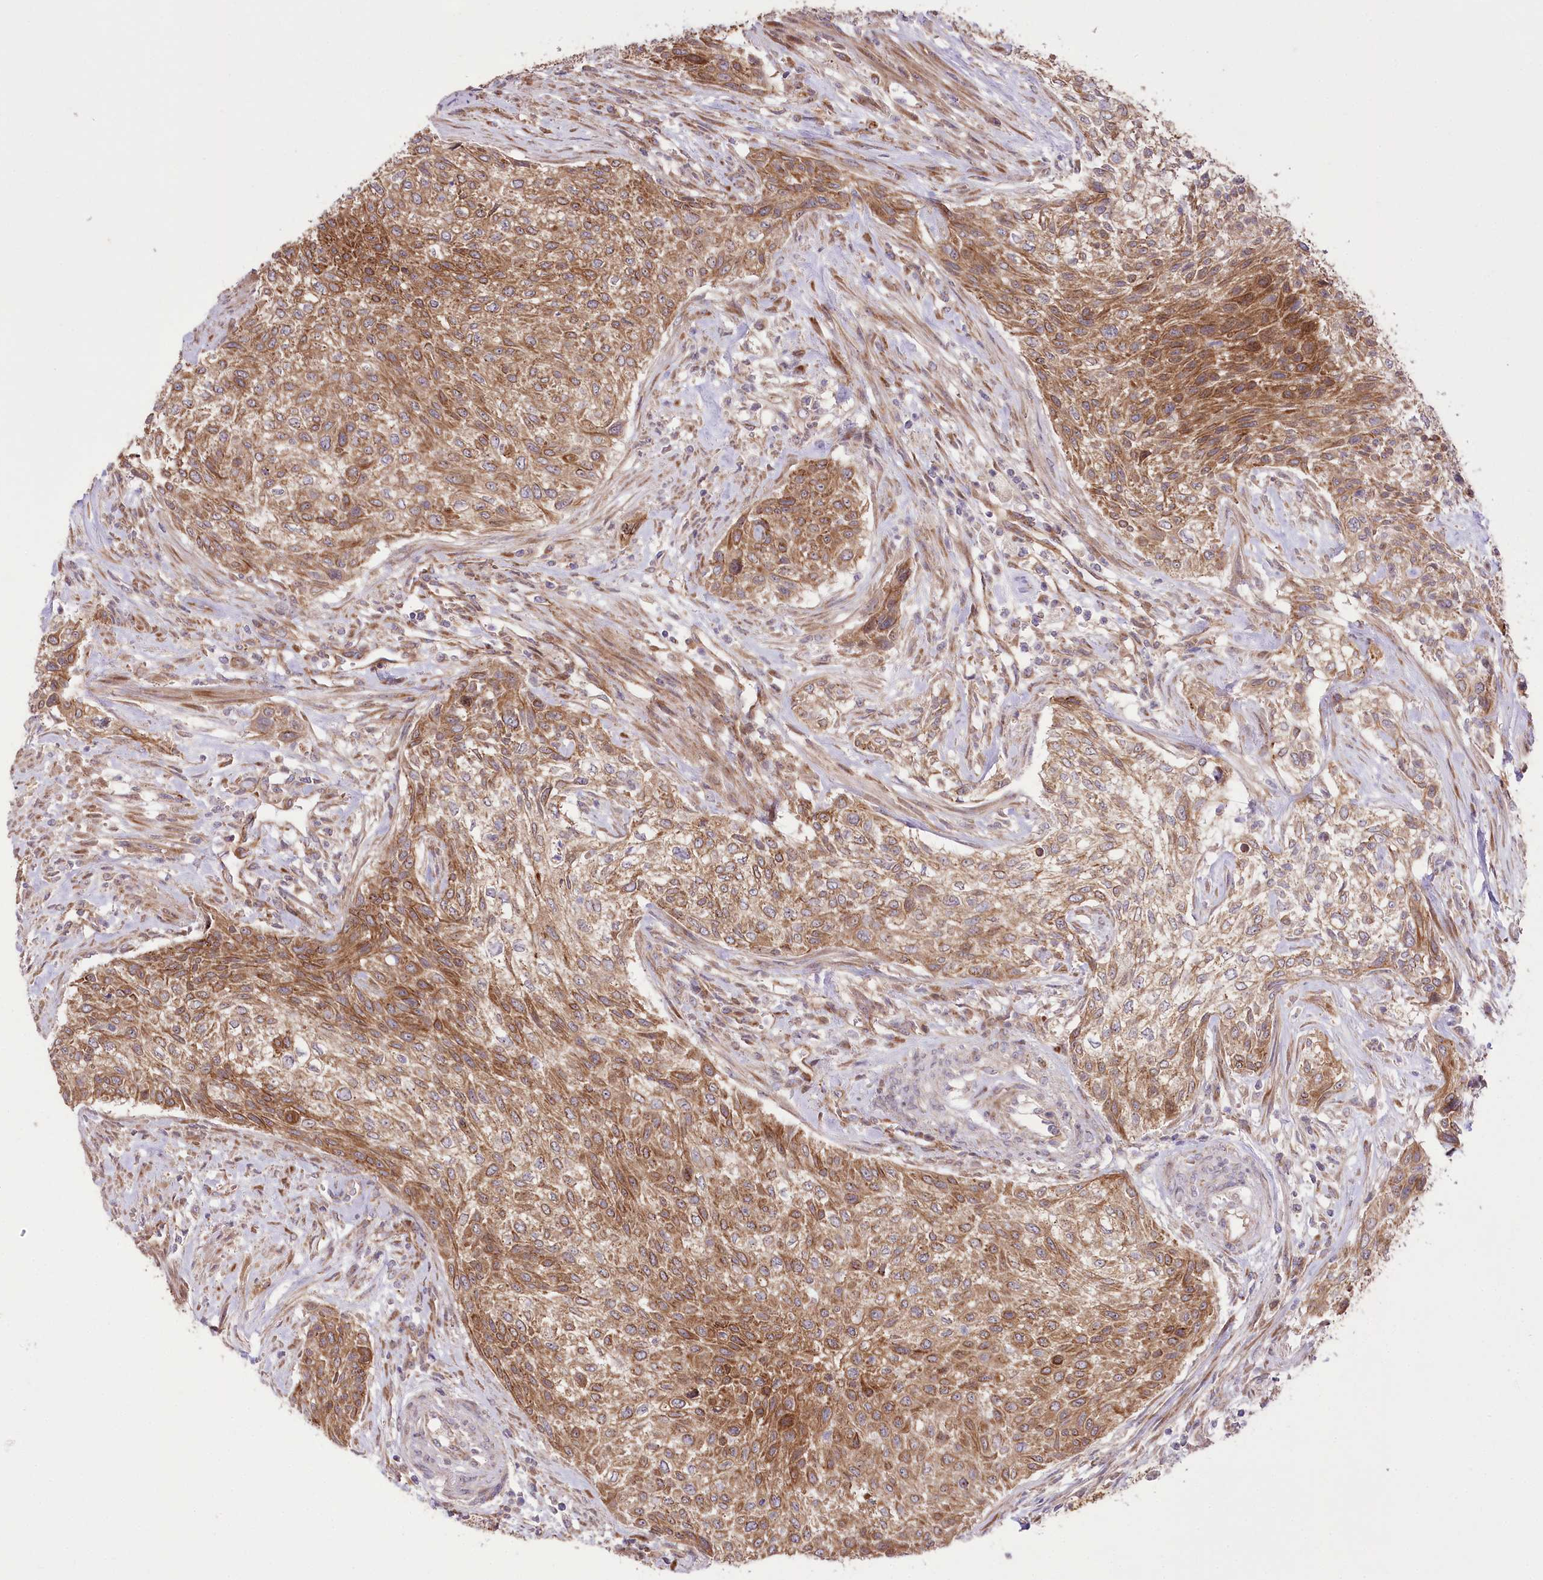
{"staining": {"intensity": "moderate", "quantity": ">75%", "location": "cytoplasmic/membranous"}, "tissue": "urothelial cancer", "cell_type": "Tumor cells", "image_type": "cancer", "snomed": [{"axis": "morphology", "description": "Normal tissue, NOS"}, {"axis": "morphology", "description": "Urothelial carcinoma, NOS"}, {"axis": "topography", "description": "Urinary bladder"}, {"axis": "topography", "description": "Peripheral nerve tissue"}], "caption": "Moderate cytoplasmic/membranous expression is seen in approximately >75% of tumor cells in urothelial cancer.", "gene": "TRUB1", "patient": {"sex": "male", "age": 35}}